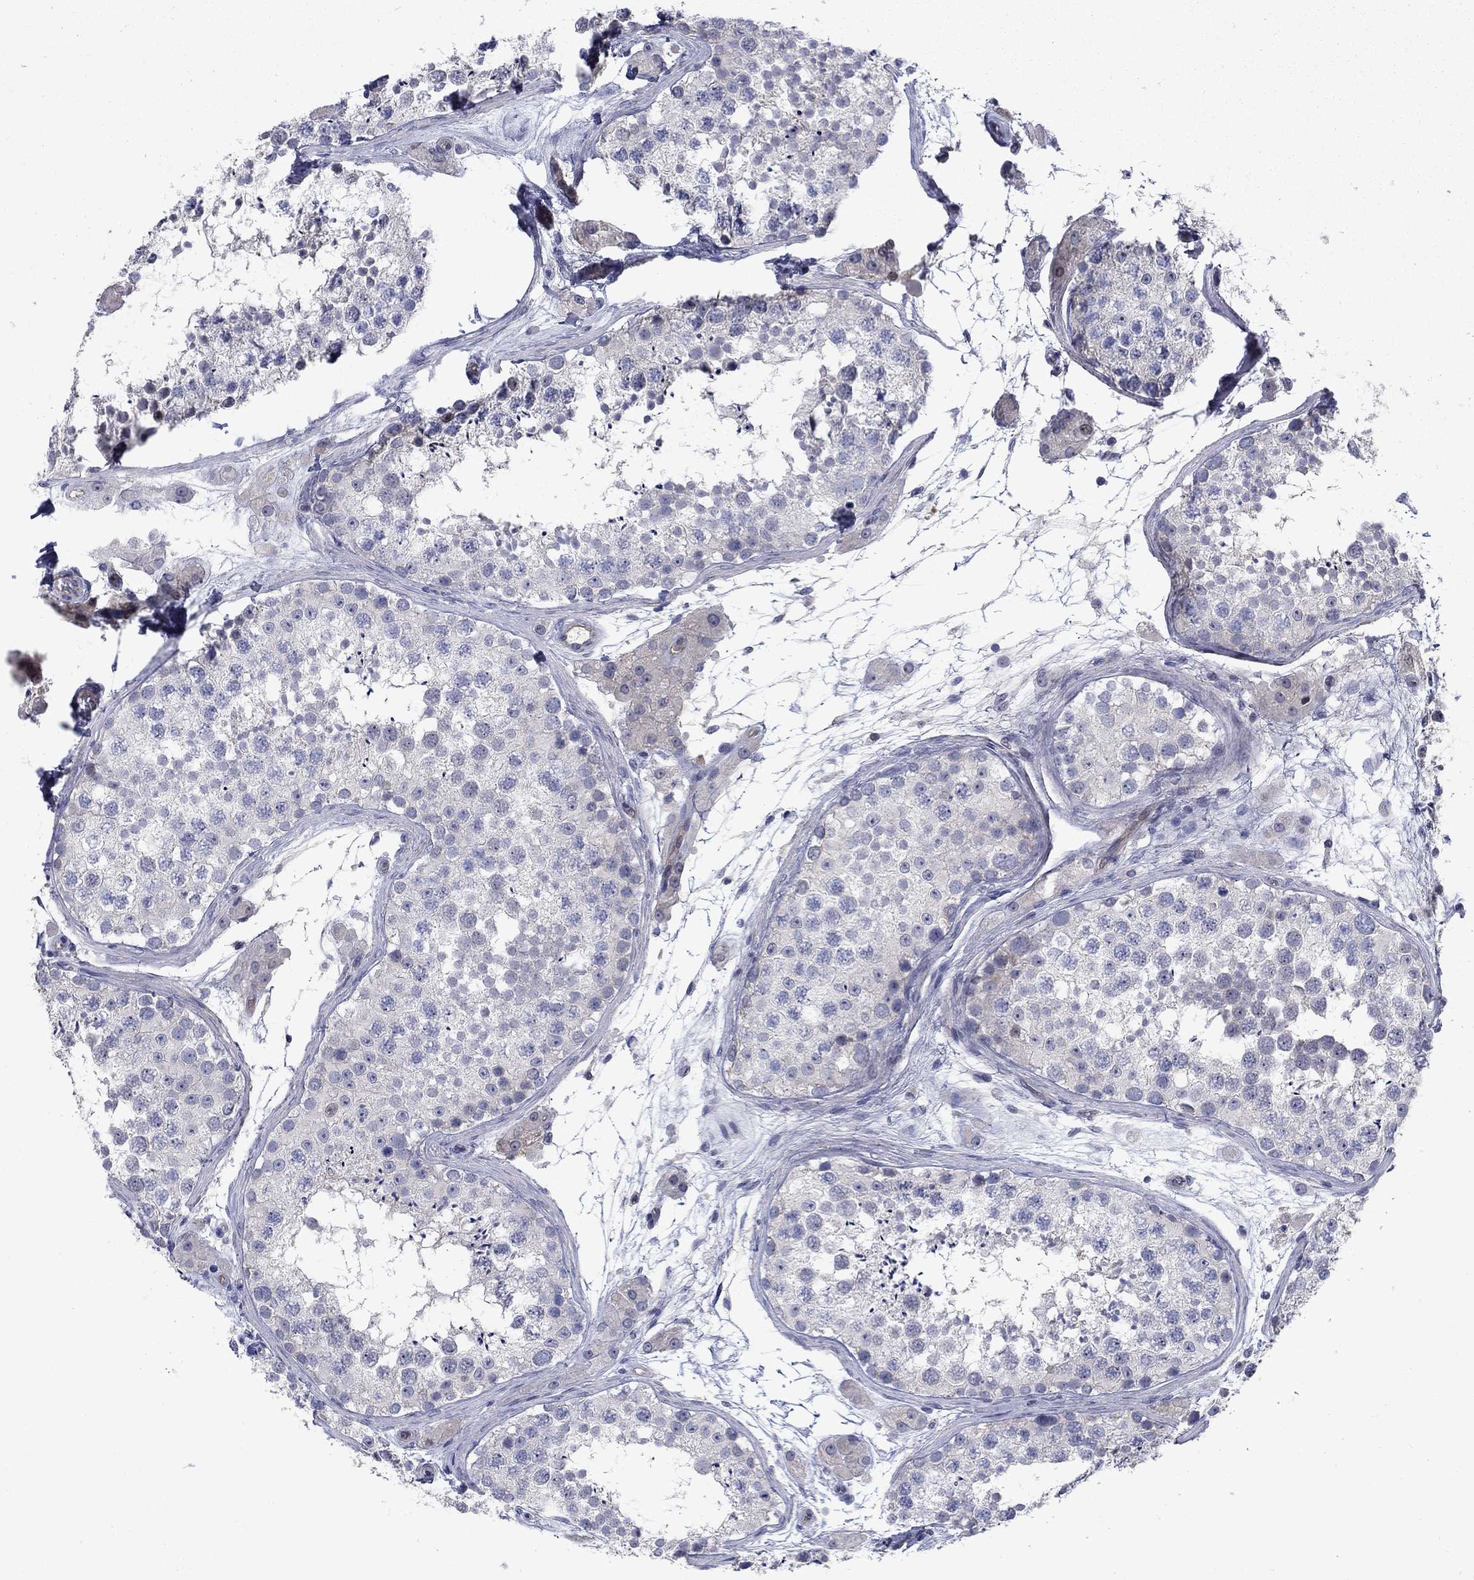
{"staining": {"intensity": "weak", "quantity": "<25%", "location": "cytoplasmic/membranous"}, "tissue": "testis", "cell_type": "Cells in seminiferous ducts", "image_type": "normal", "snomed": [{"axis": "morphology", "description": "Normal tissue, NOS"}, {"axis": "topography", "description": "Testis"}], "caption": "This is an IHC micrograph of benign human testis. There is no positivity in cells in seminiferous ducts.", "gene": "SLC1A1", "patient": {"sex": "male", "age": 41}}